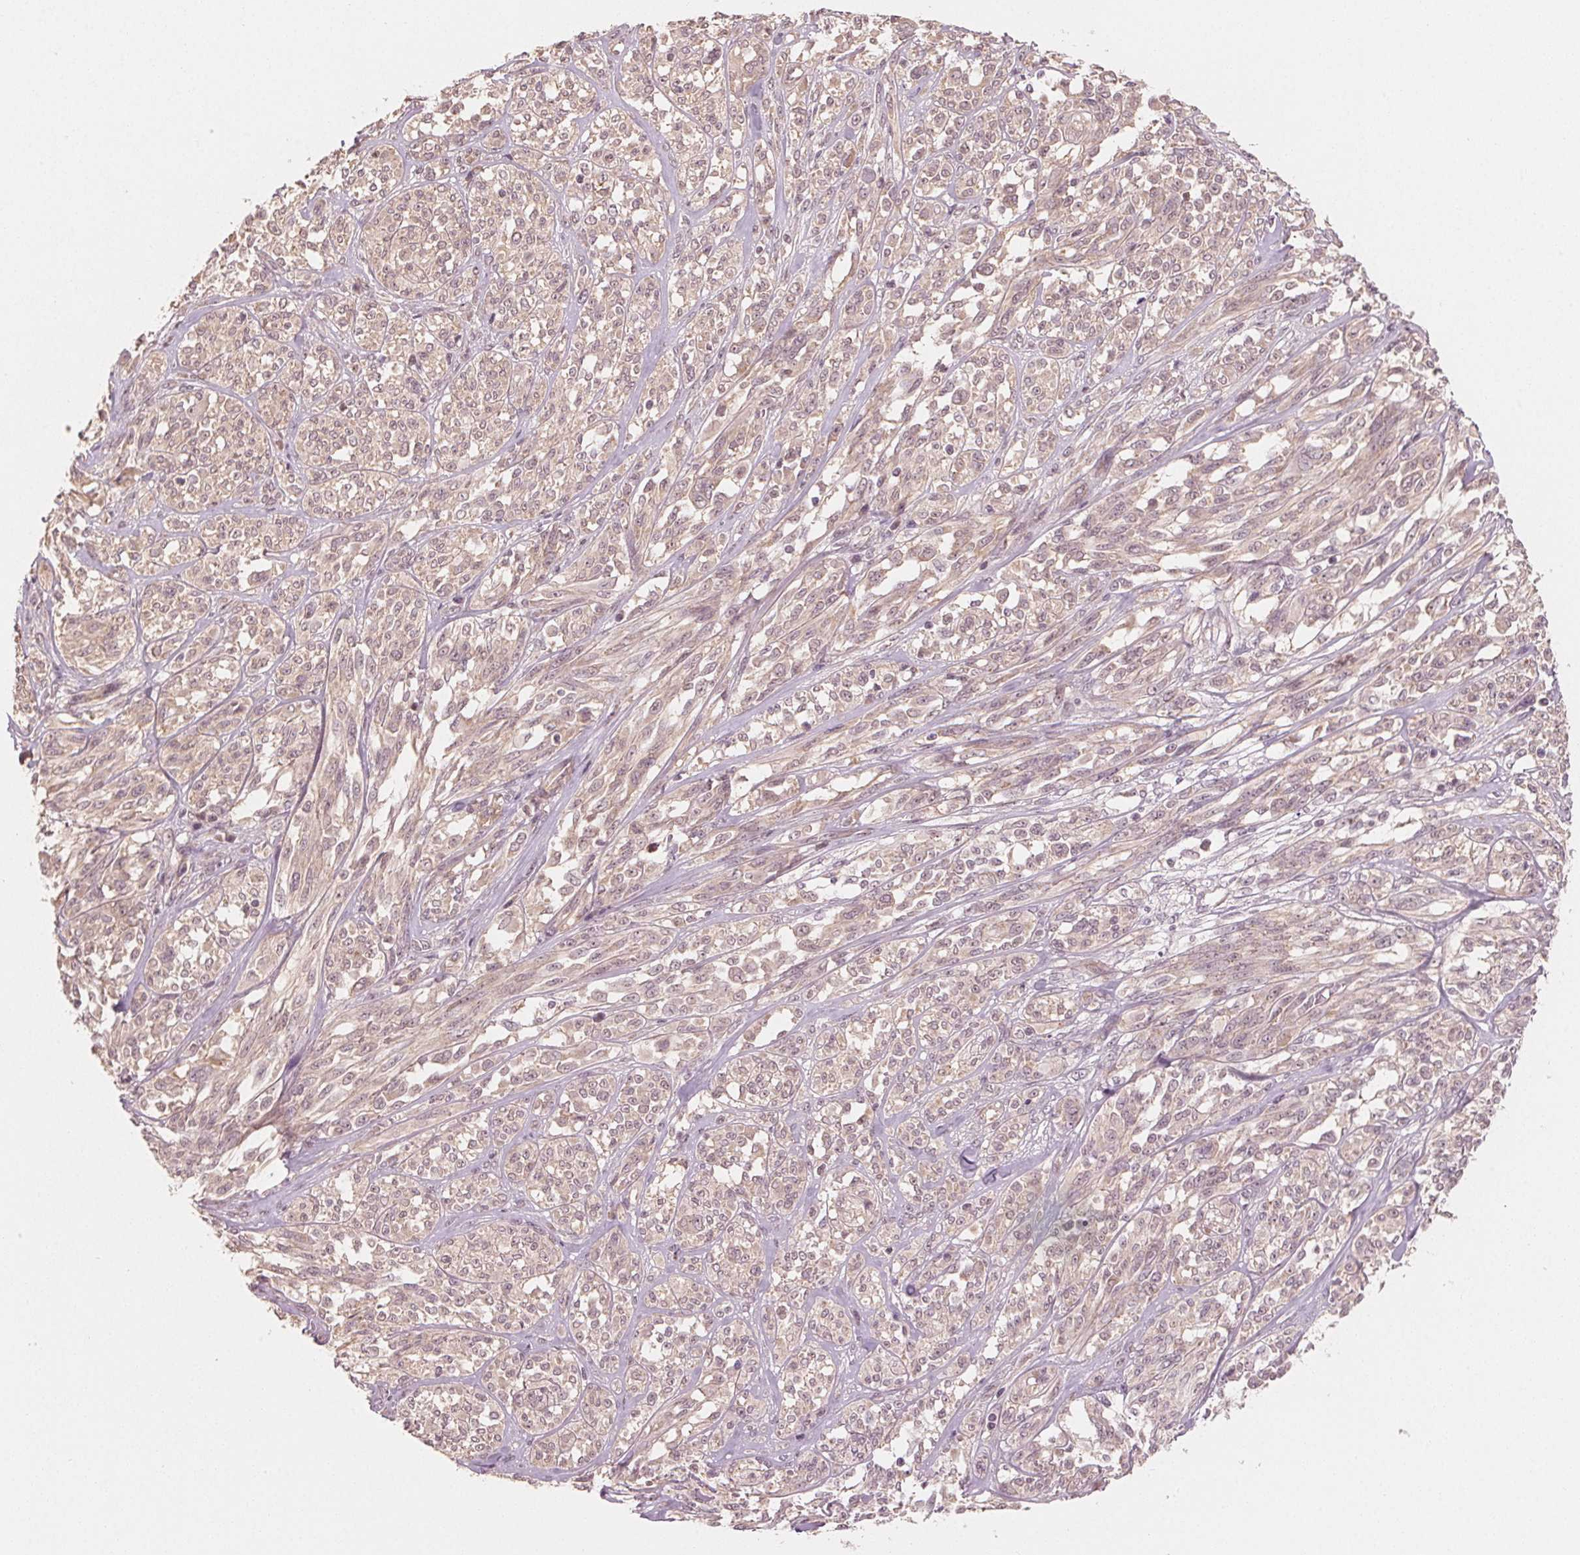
{"staining": {"intensity": "negative", "quantity": "none", "location": "none"}, "tissue": "melanoma", "cell_type": "Tumor cells", "image_type": "cancer", "snomed": [{"axis": "morphology", "description": "Malignant melanoma, NOS"}, {"axis": "topography", "description": "Skin"}], "caption": "Tumor cells show no significant staining in malignant melanoma.", "gene": "CLBA1", "patient": {"sex": "female", "age": 91}}